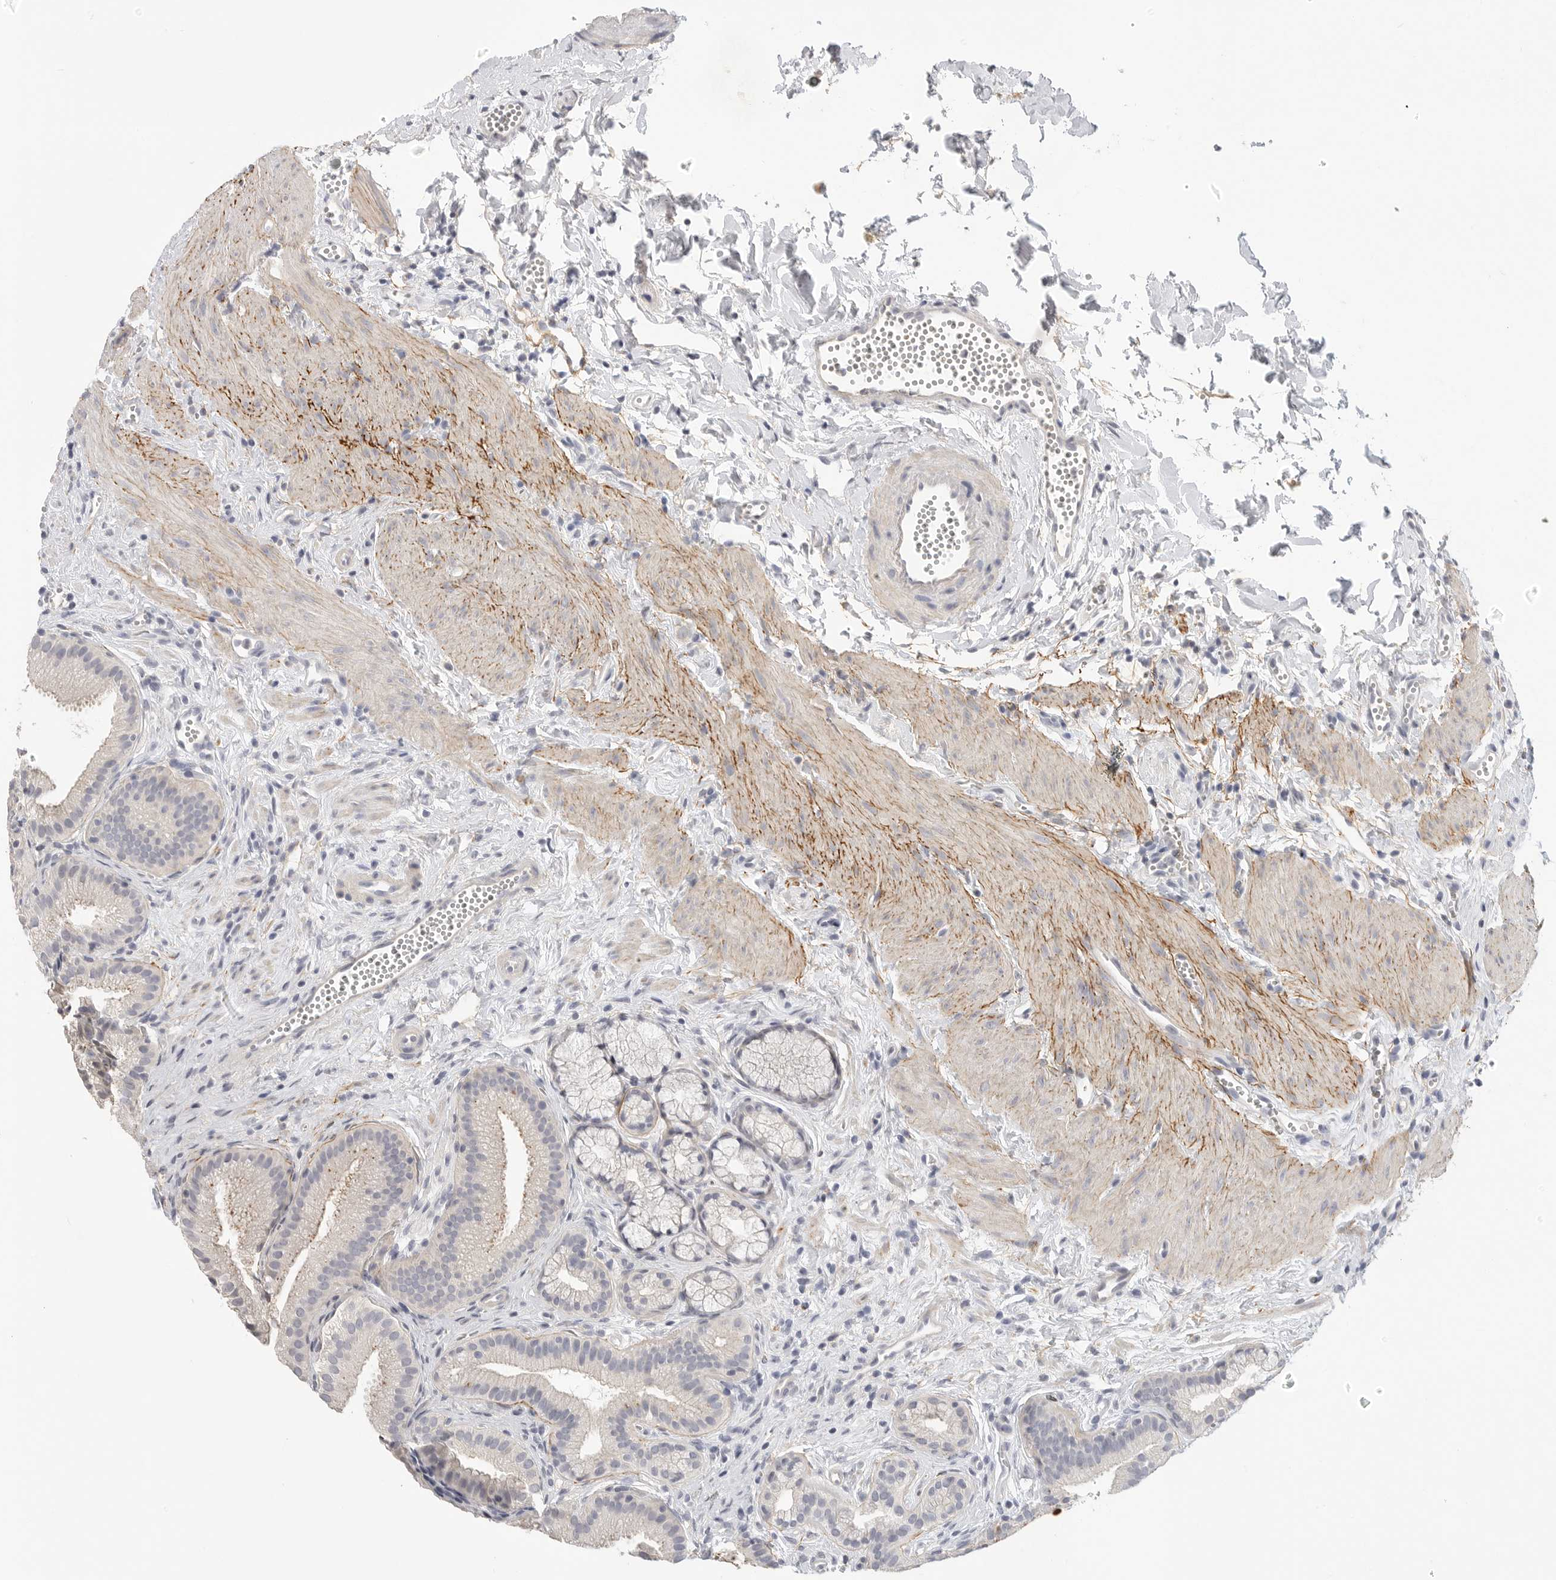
{"staining": {"intensity": "negative", "quantity": "none", "location": "none"}, "tissue": "gallbladder", "cell_type": "Glandular cells", "image_type": "normal", "snomed": [{"axis": "morphology", "description": "Normal tissue, NOS"}, {"axis": "topography", "description": "Gallbladder"}], "caption": "DAB (3,3'-diaminobenzidine) immunohistochemical staining of normal gallbladder reveals no significant expression in glandular cells.", "gene": "FBN2", "patient": {"sex": "male", "age": 38}}